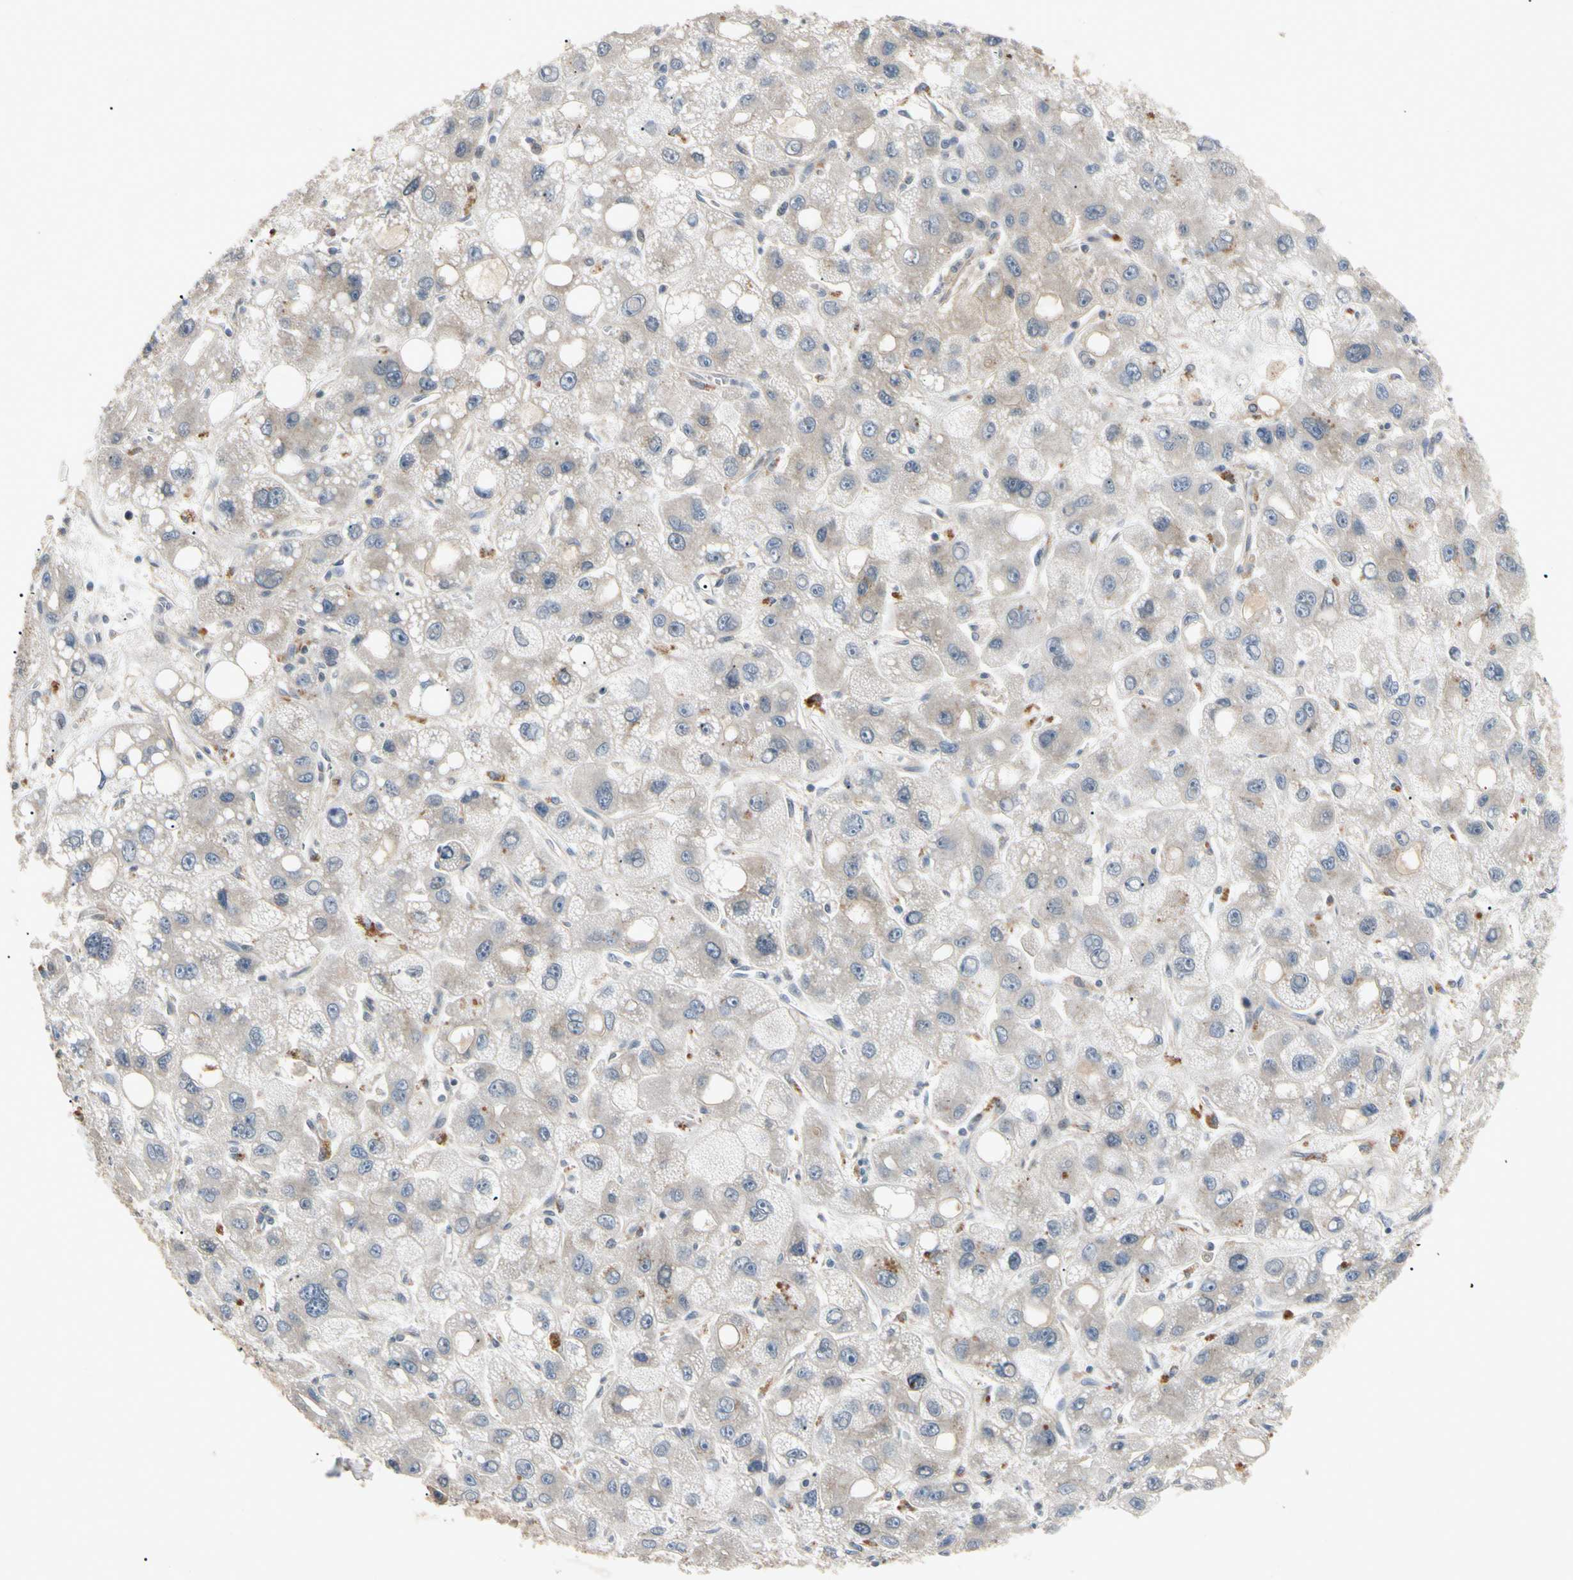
{"staining": {"intensity": "weak", "quantity": "25%-75%", "location": "cytoplasmic/membranous"}, "tissue": "liver cancer", "cell_type": "Tumor cells", "image_type": "cancer", "snomed": [{"axis": "morphology", "description": "Carcinoma, Hepatocellular, NOS"}, {"axis": "topography", "description": "Liver"}], "caption": "The histopathology image shows staining of liver cancer (hepatocellular carcinoma), revealing weak cytoplasmic/membranous protein expression (brown color) within tumor cells. The protein is stained brown, and the nuclei are stained in blue (DAB IHC with brightfield microscopy, high magnification).", "gene": "RNF14", "patient": {"sex": "male", "age": 55}}